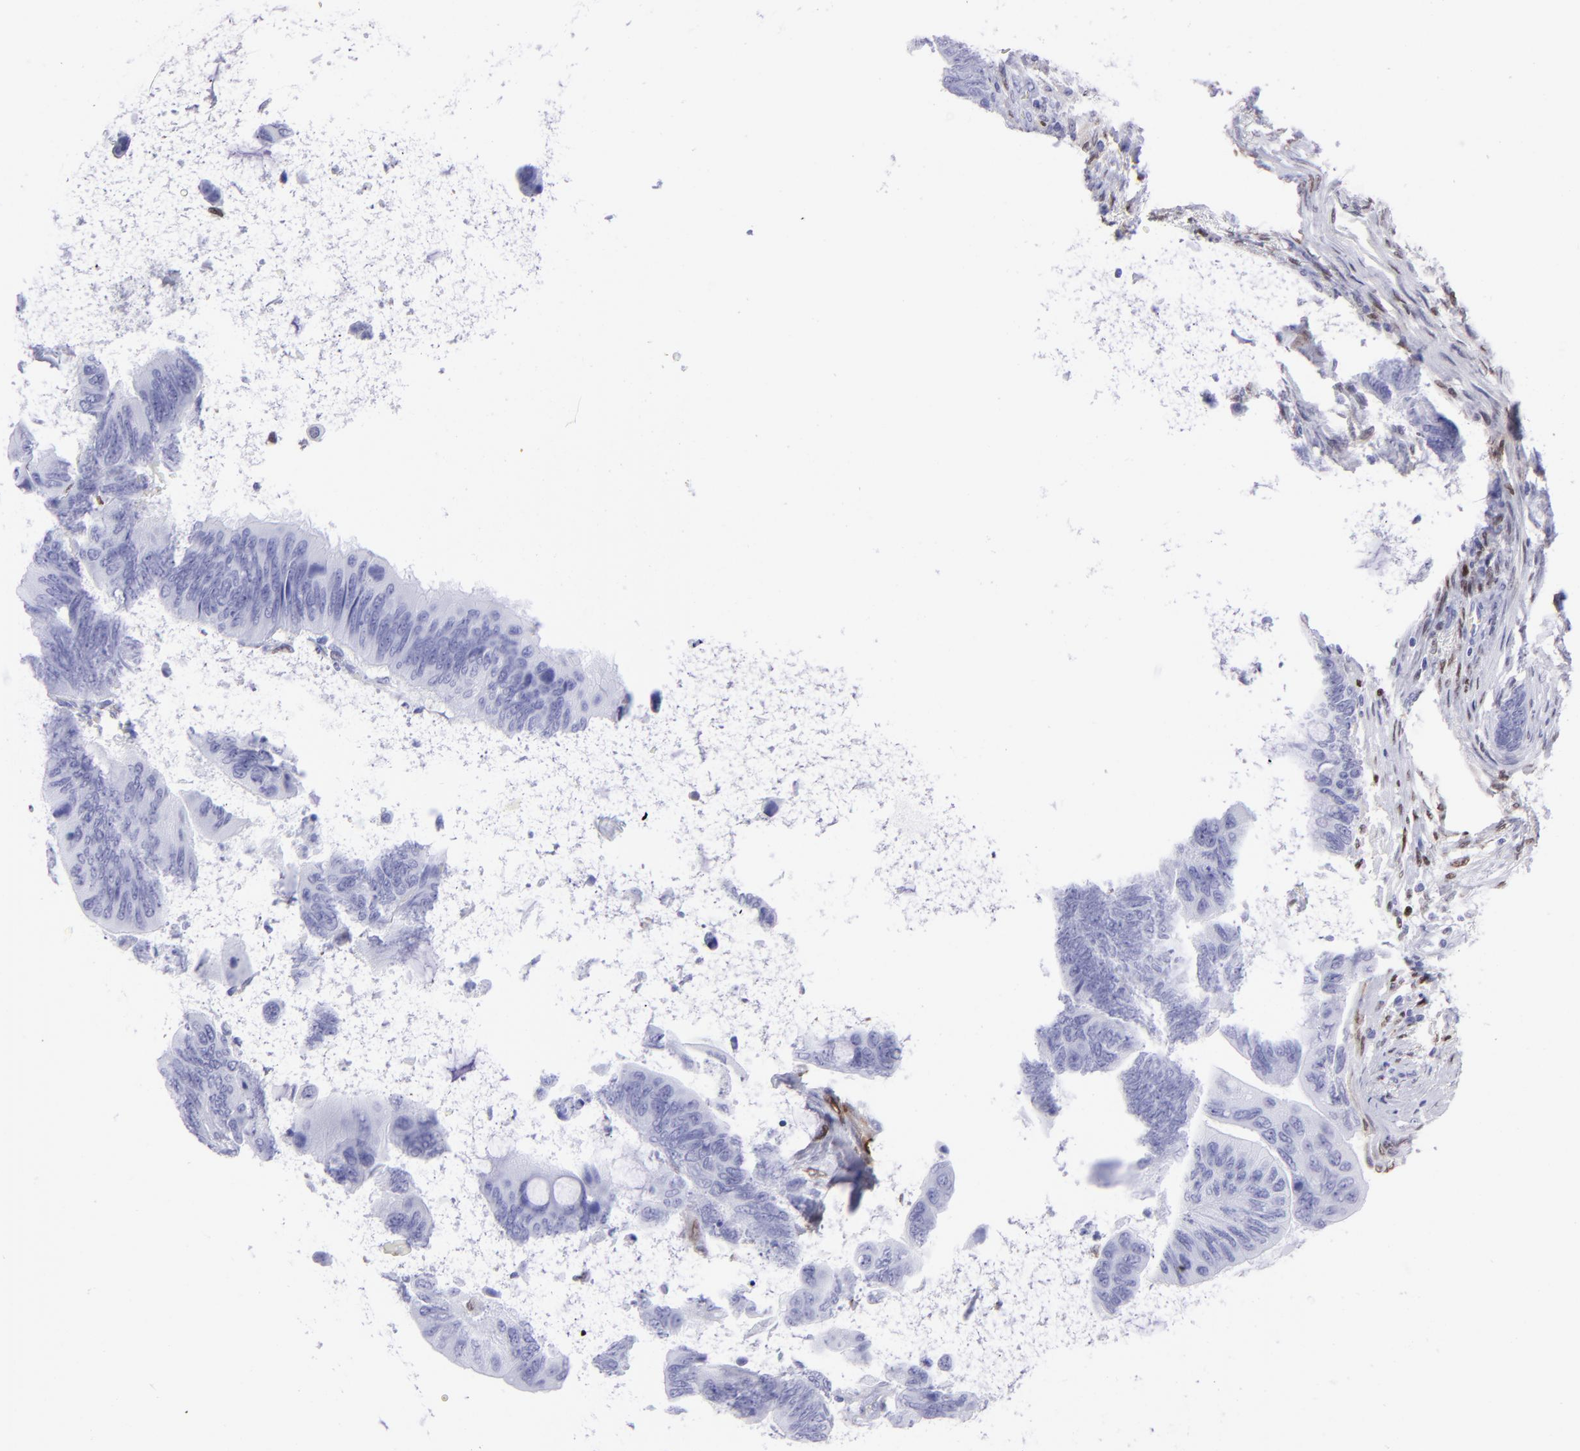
{"staining": {"intensity": "negative", "quantity": "none", "location": "none"}, "tissue": "colorectal cancer", "cell_type": "Tumor cells", "image_type": "cancer", "snomed": [{"axis": "morphology", "description": "Normal tissue, NOS"}, {"axis": "morphology", "description": "Adenocarcinoma, NOS"}, {"axis": "topography", "description": "Rectum"}], "caption": "This is an IHC micrograph of human colorectal cancer. There is no positivity in tumor cells.", "gene": "MITF", "patient": {"sex": "male", "age": 92}}